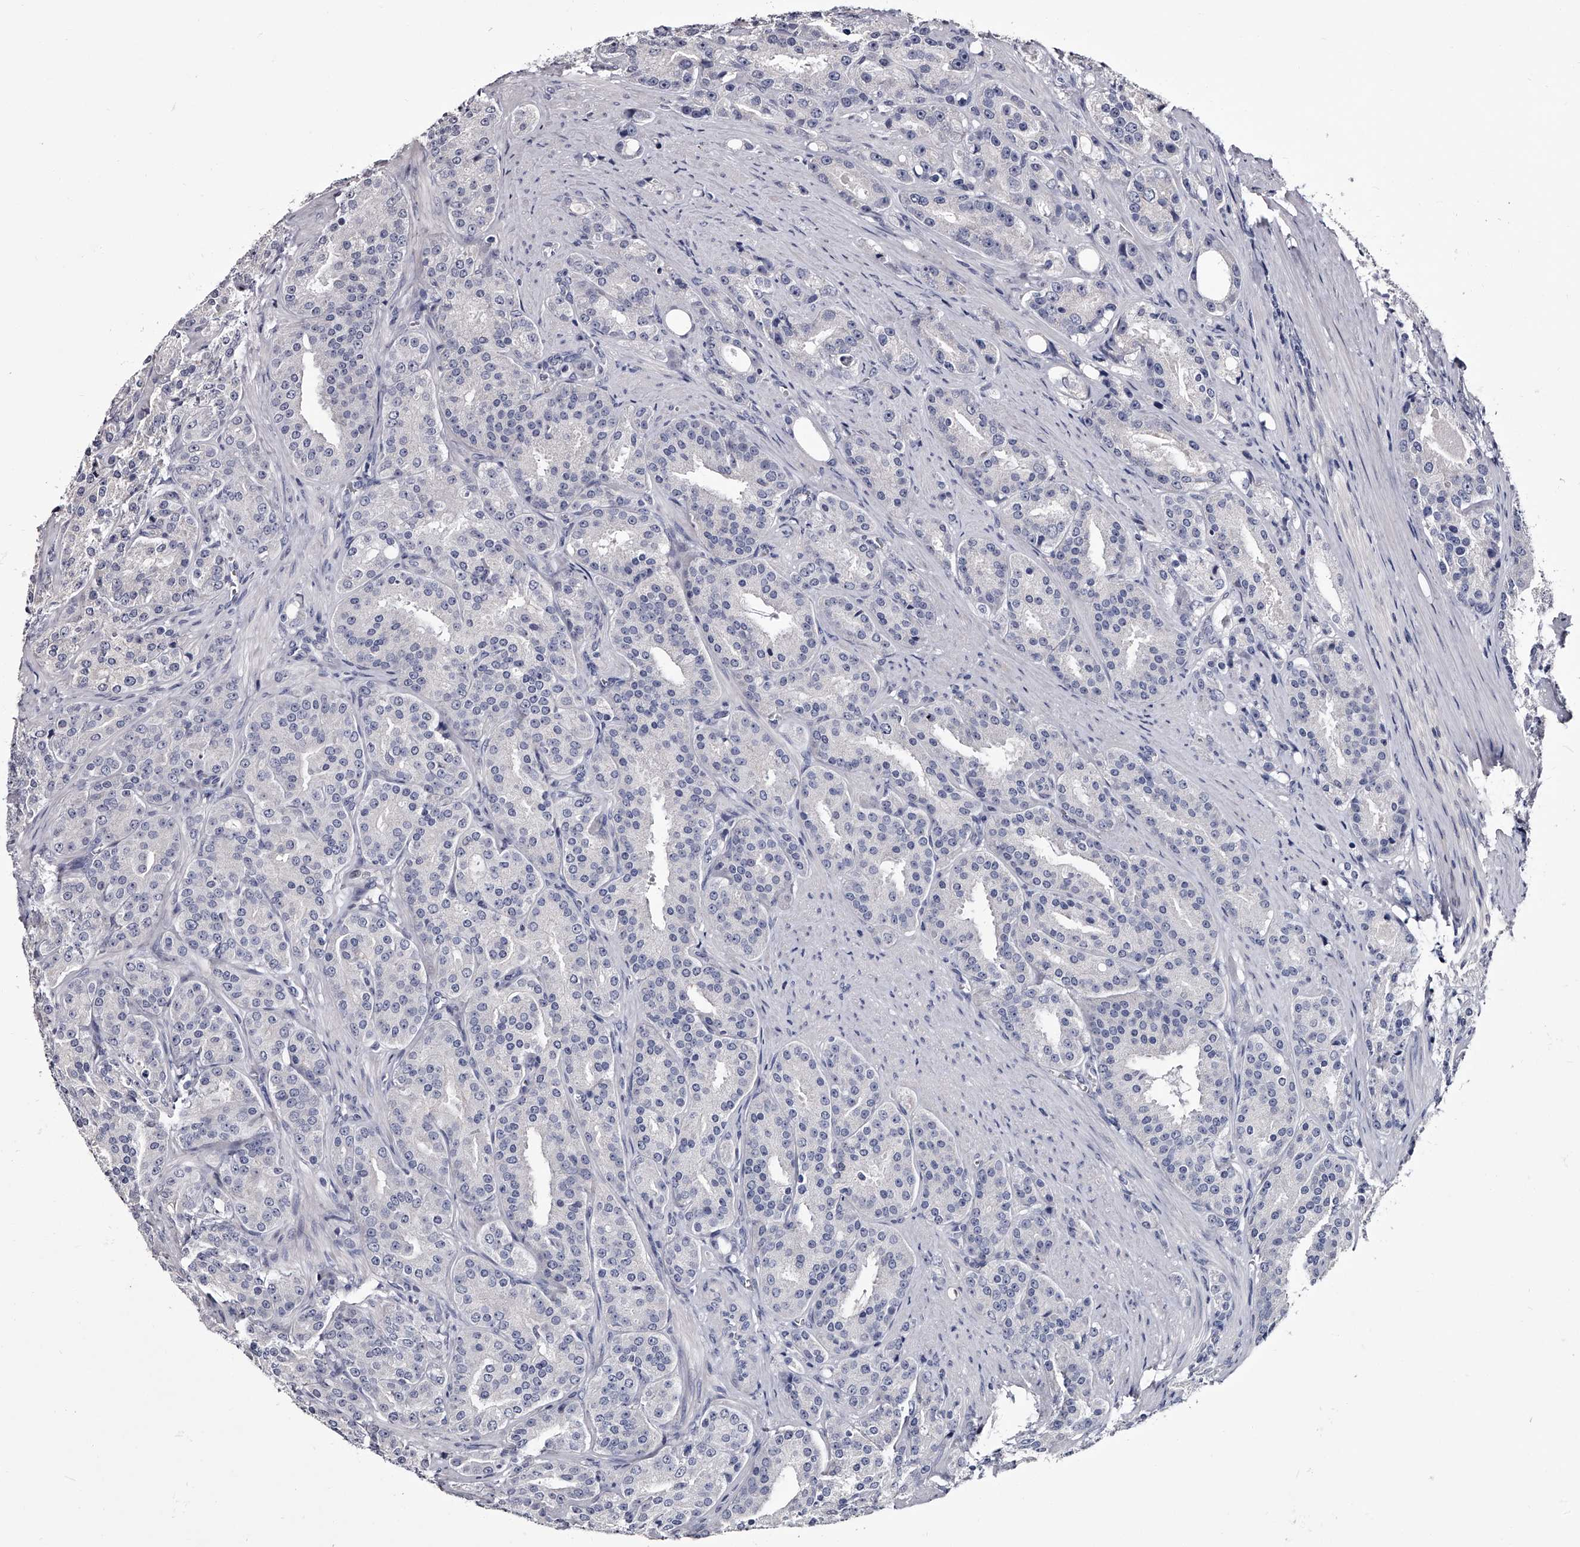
{"staining": {"intensity": "negative", "quantity": "none", "location": "none"}, "tissue": "prostate cancer", "cell_type": "Tumor cells", "image_type": "cancer", "snomed": [{"axis": "morphology", "description": "Adenocarcinoma, High grade"}, {"axis": "topography", "description": "Prostate"}], "caption": "IHC of human prostate cancer shows no staining in tumor cells.", "gene": "GAPVD1", "patient": {"sex": "male", "age": 60}}